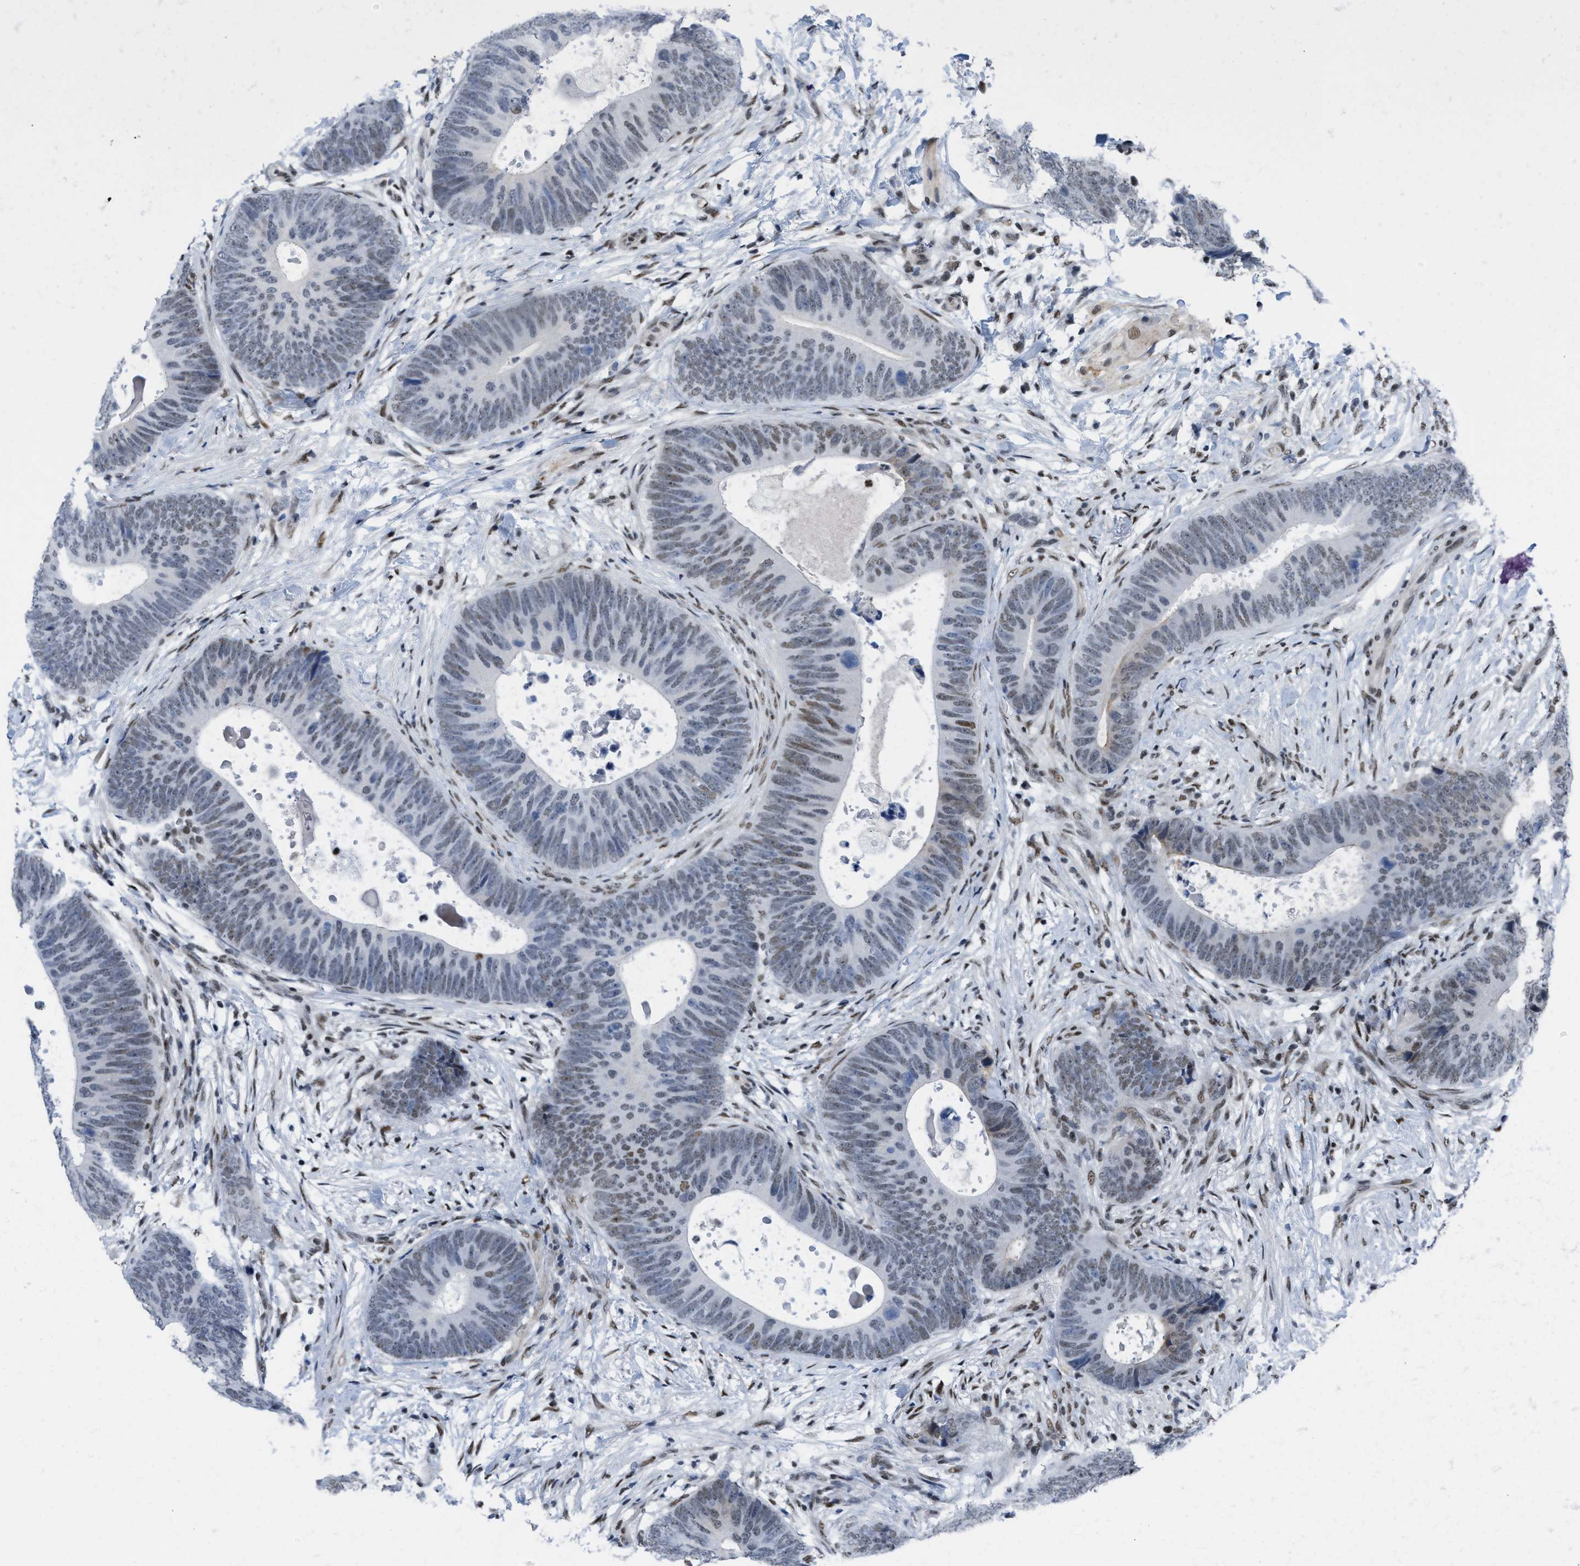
{"staining": {"intensity": "moderate", "quantity": "<25%", "location": "nuclear"}, "tissue": "colorectal cancer", "cell_type": "Tumor cells", "image_type": "cancer", "snomed": [{"axis": "morphology", "description": "Adenocarcinoma, NOS"}, {"axis": "topography", "description": "Colon"}], "caption": "Approximately <25% of tumor cells in human colorectal adenocarcinoma exhibit moderate nuclear protein staining as visualized by brown immunohistochemical staining.", "gene": "MIER1", "patient": {"sex": "male", "age": 56}}